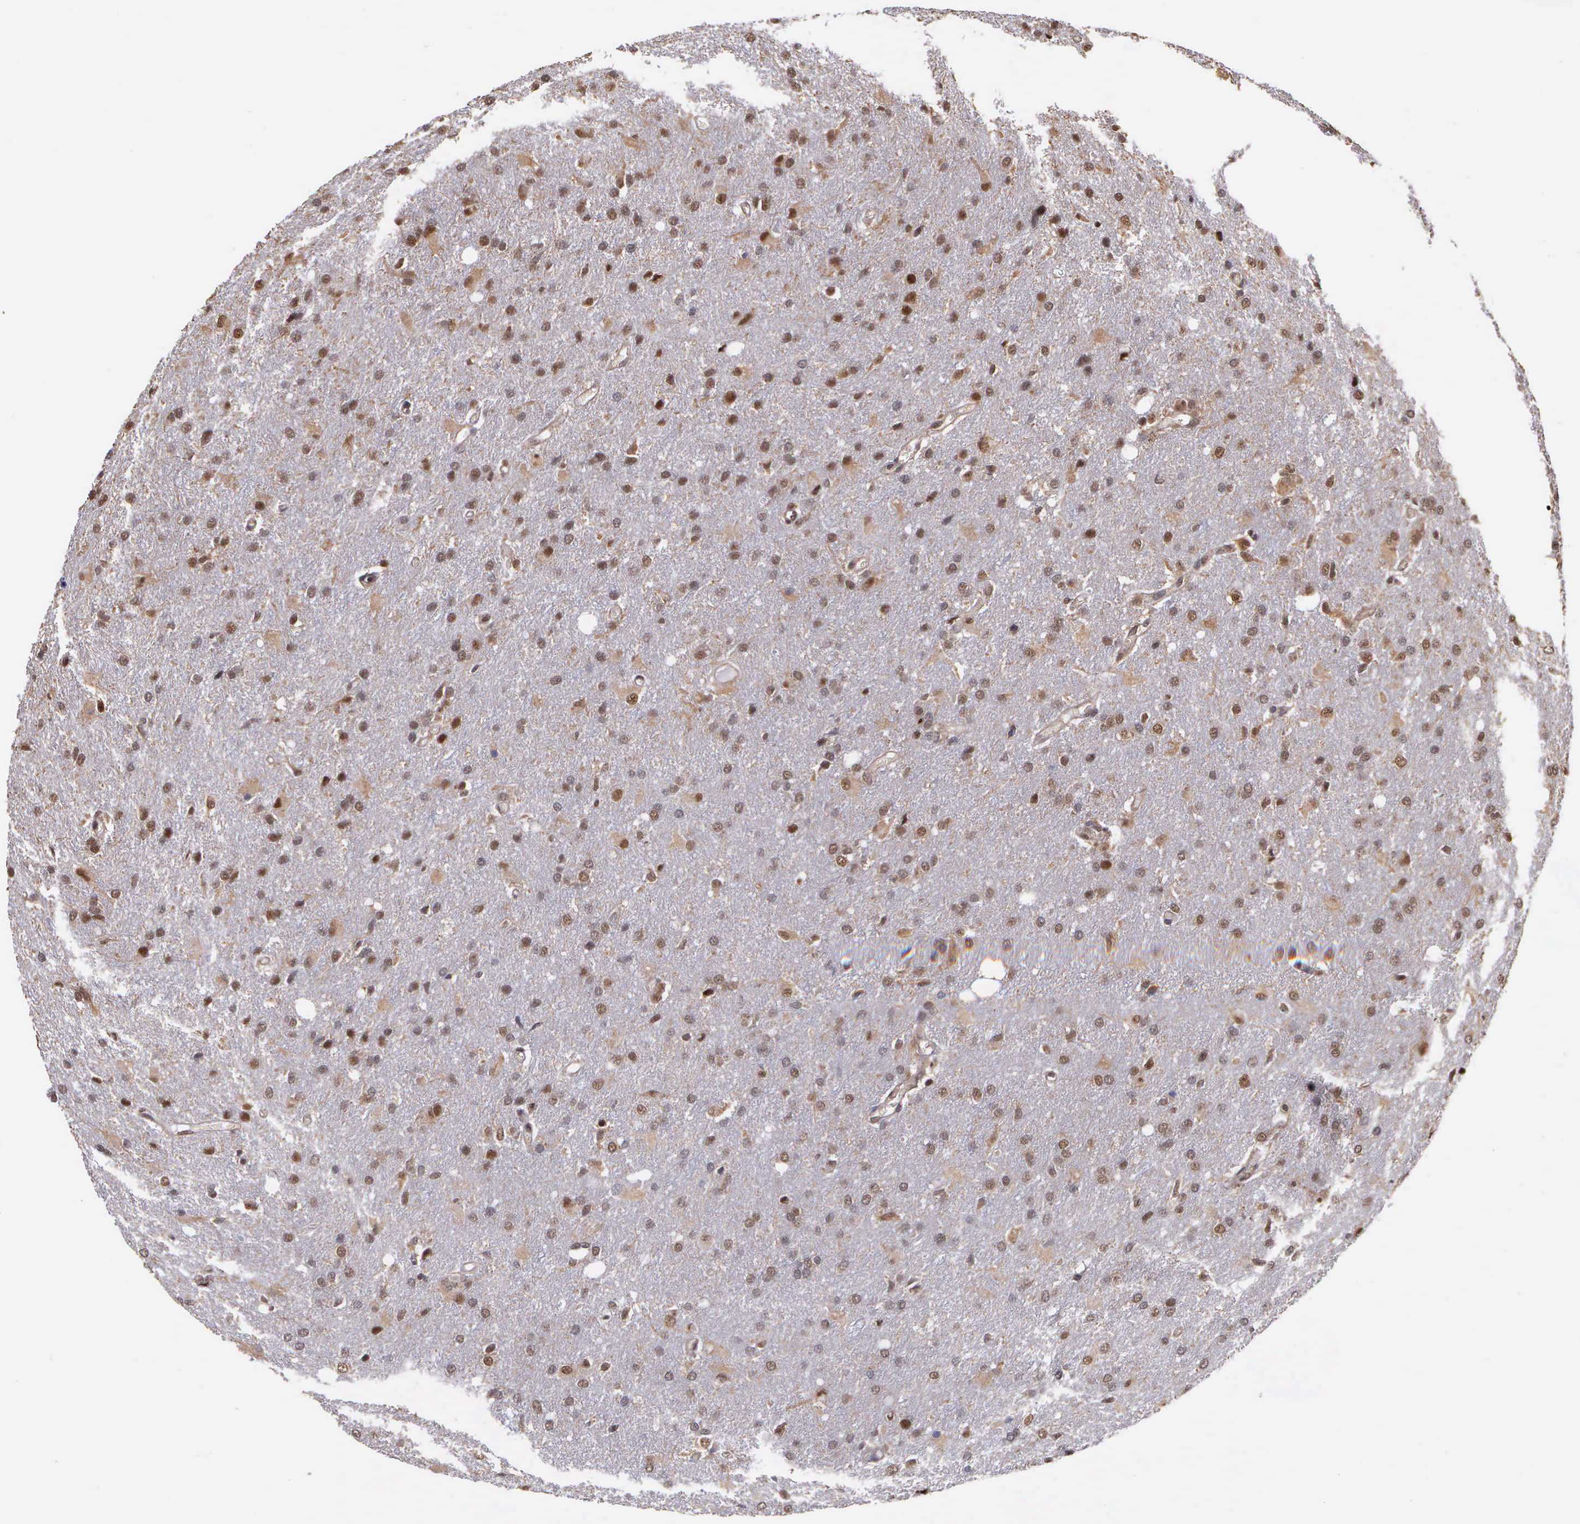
{"staining": {"intensity": "weak", "quantity": ">75%", "location": "cytoplasmic/membranous,nuclear"}, "tissue": "glioma", "cell_type": "Tumor cells", "image_type": "cancer", "snomed": [{"axis": "morphology", "description": "Glioma, malignant, High grade"}, {"axis": "topography", "description": "Brain"}], "caption": "Immunohistochemistry image of neoplastic tissue: glioma stained using IHC displays low levels of weak protein expression localized specifically in the cytoplasmic/membranous and nuclear of tumor cells, appearing as a cytoplasmic/membranous and nuclear brown color.", "gene": "PSMC1", "patient": {"sex": "male", "age": 68}}